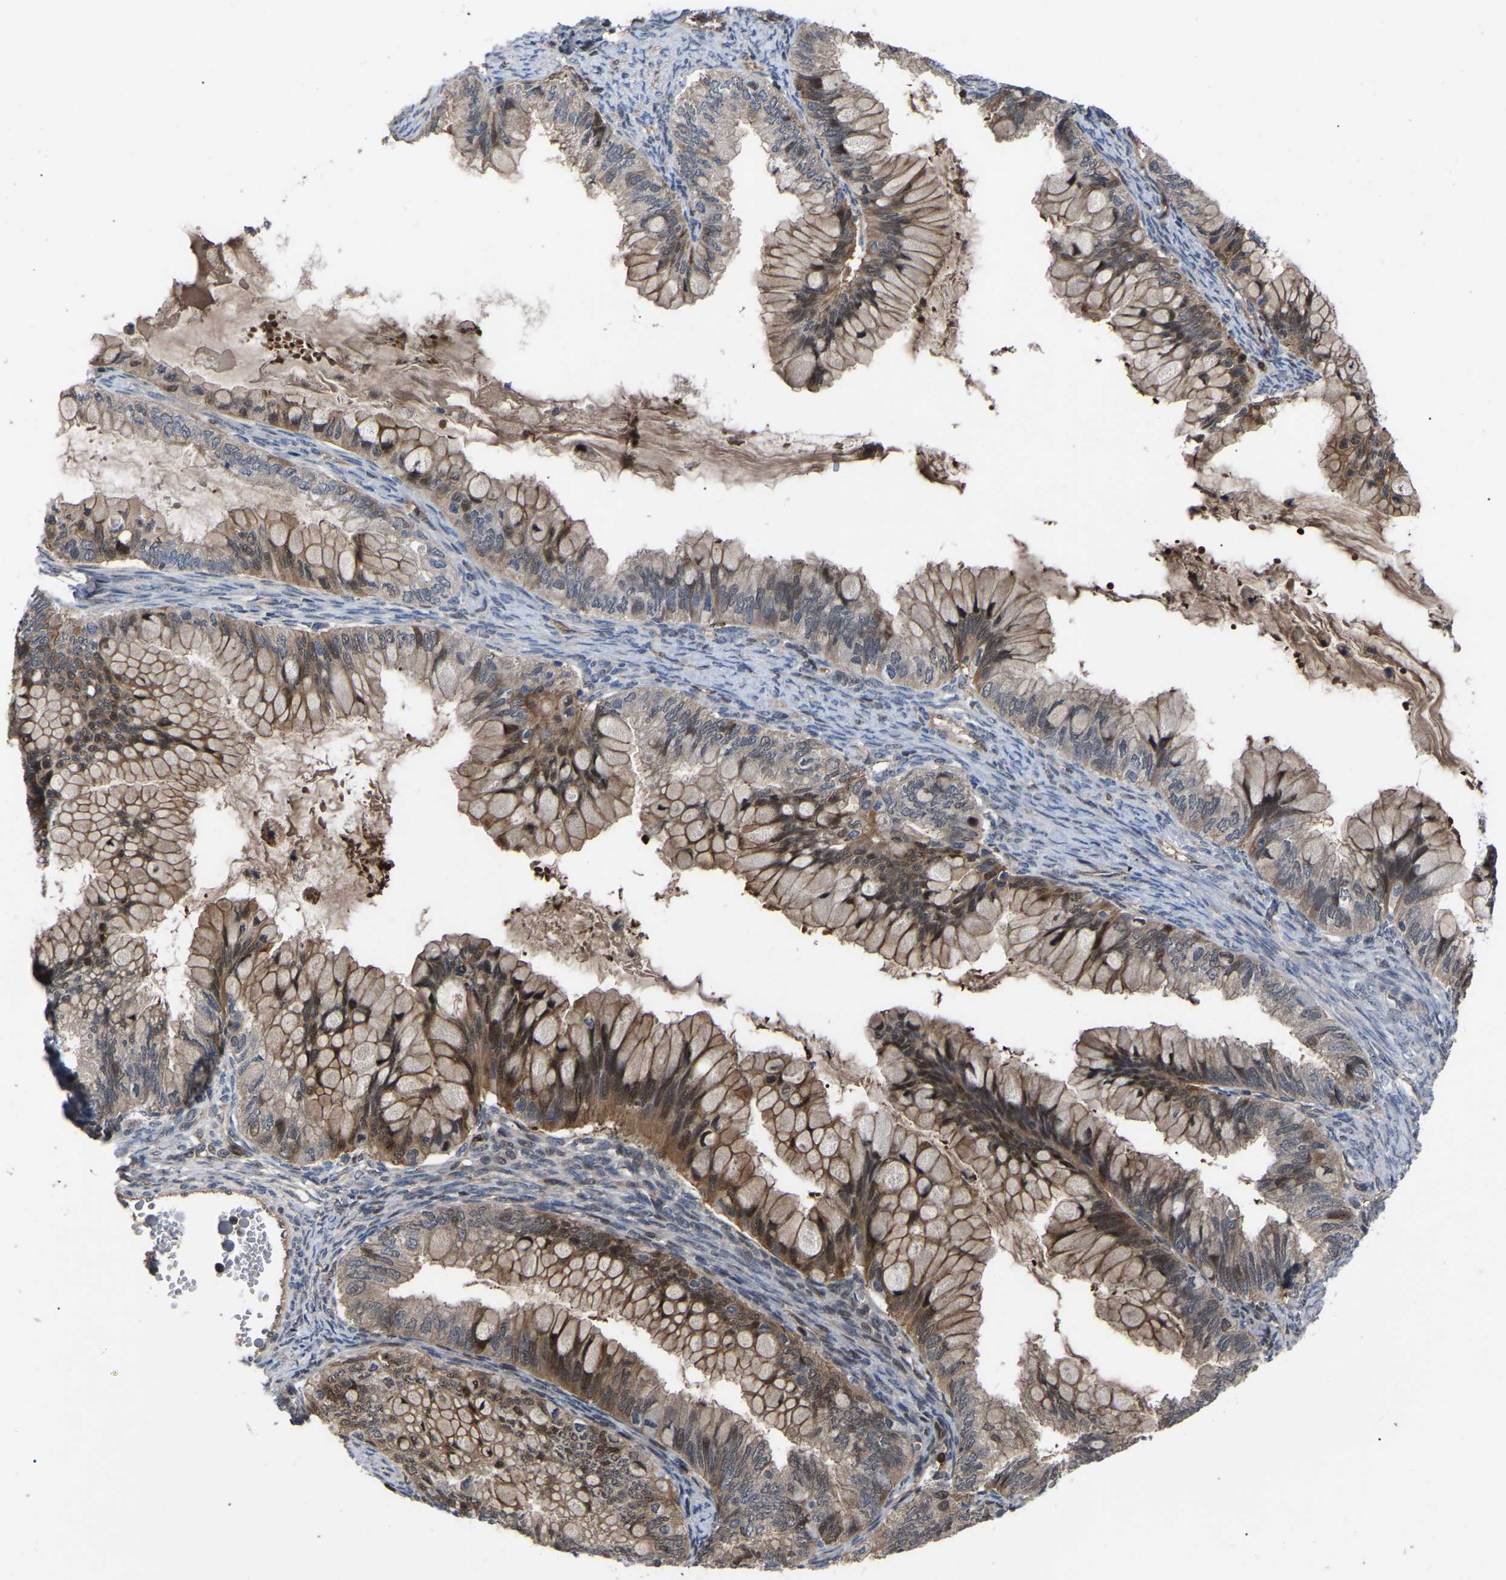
{"staining": {"intensity": "moderate", "quantity": ">75%", "location": "cytoplasmic/membranous"}, "tissue": "ovarian cancer", "cell_type": "Tumor cells", "image_type": "cancer", "snomed": [{"axis": "morphology", "description": "Cystadenocarcinoma, mucinous, NOS"}, {"axis": "topography", "description": "Ovary"}], "caption": "Protein expression by immunohistochemistry (IHC) reveals moderate cytoplasmic/membranous positivity in approximately >75% of tumor cells in ovarian cancer.", "gene": "CIT", "patient": {"sex": "female", "age": 80}}